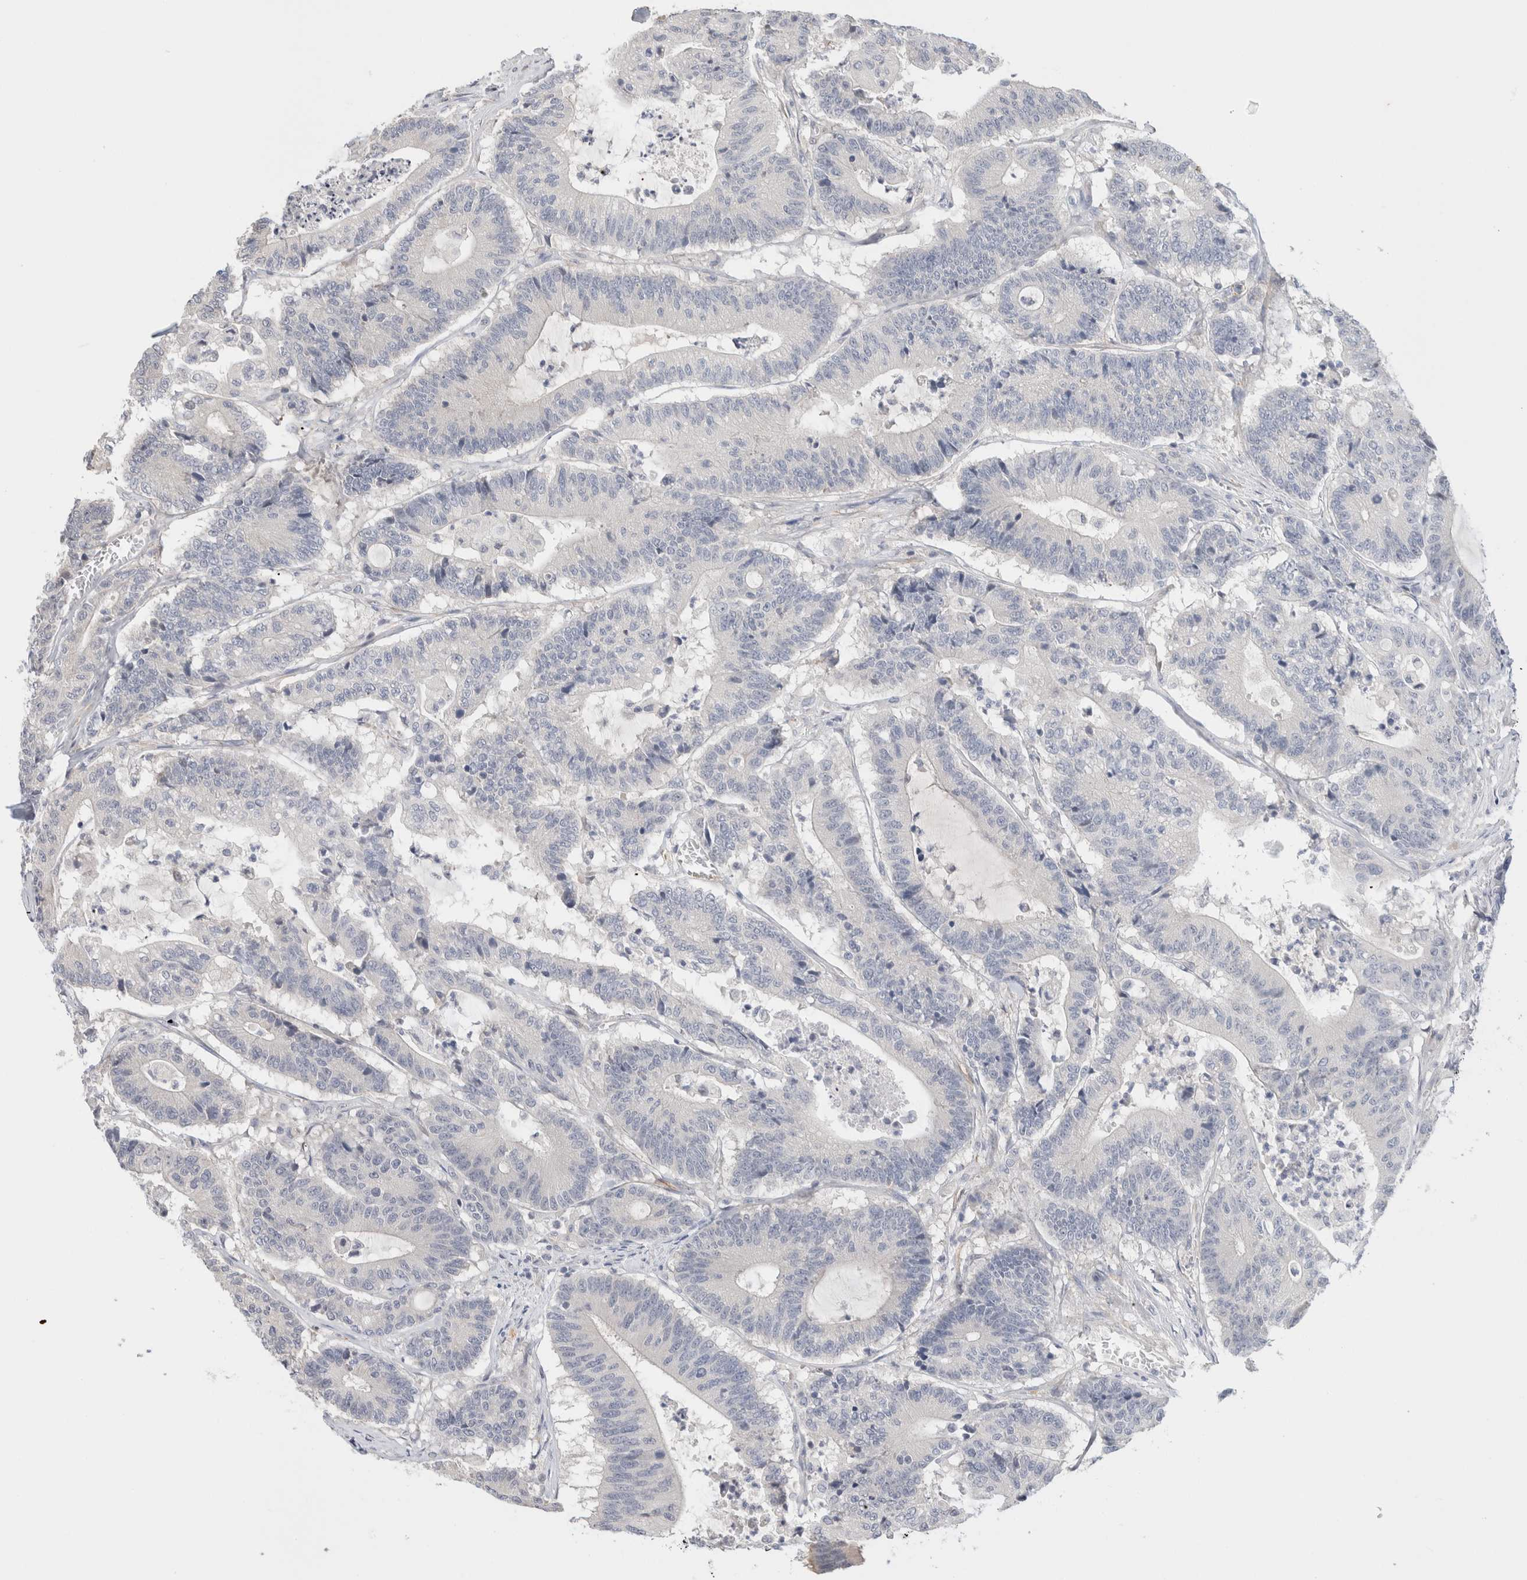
{"staining": {"intensity": "negative", "quantity": "none", "location": "none"}, "tissue": "colorectal cancer", "cell_type": "Tumor cells", "image_type": "cancer", "snomed": [{"axis": "morphology", "description": "Adenocarcinoma, NOS"}, {"axis": "topography", "description": "Colon"}], "caption": "Colorectal adenocarcinoma was stained to show a protein in brown. There is no significant expression in tumor cells. (Stains: DAB IHC with hematoxylin counter stain, Microscopy: brightfield microscopy at high magnification).", "gene": "SPRTN", "patient": {"sex": "female", "age": 84}}